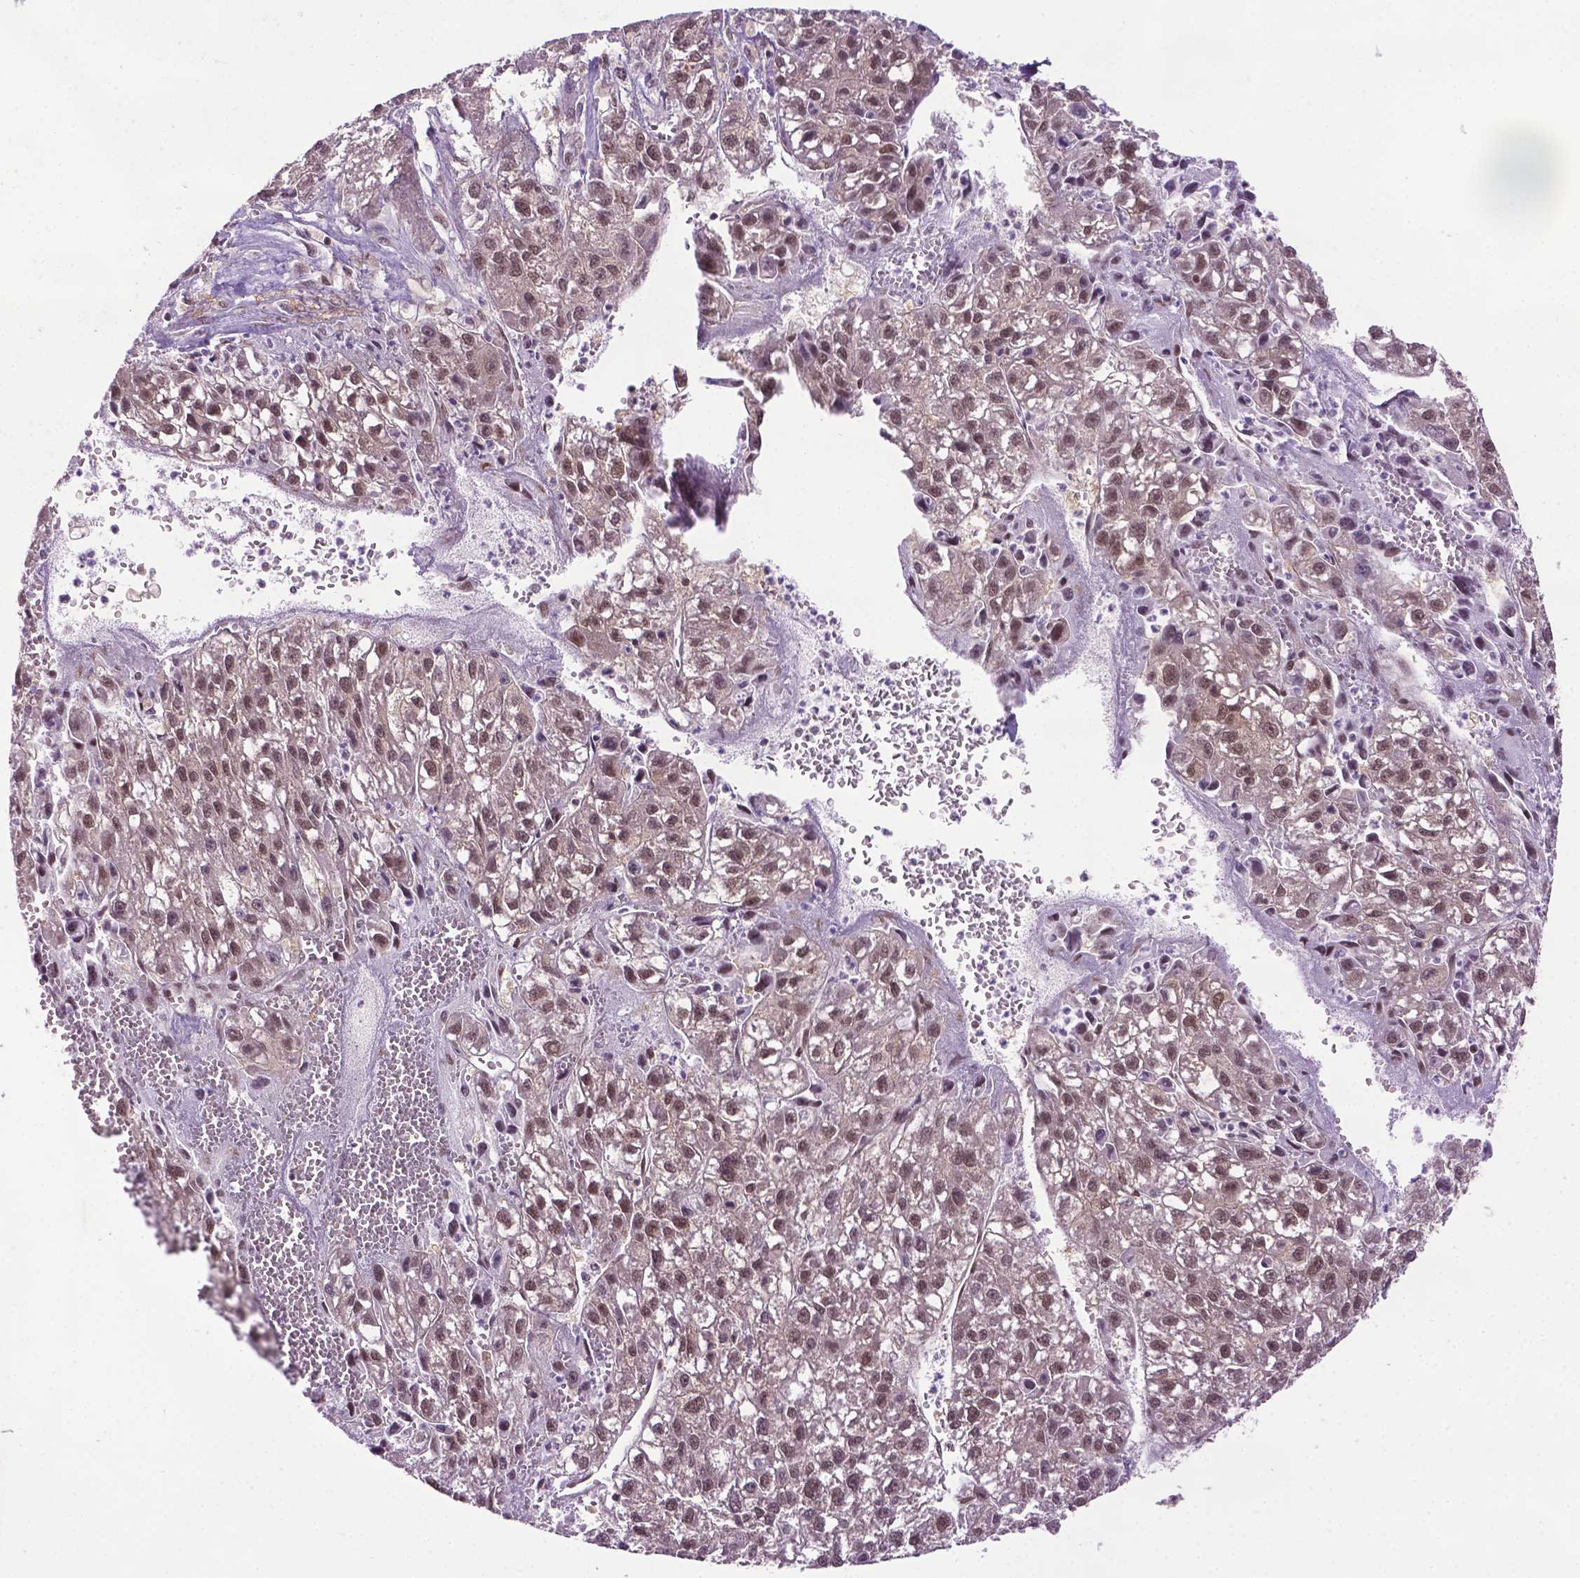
{"staining": {"intensity": "weak", "quantity": ">75%", "location": "cytoplasmic/membranous,nuclear"}, "tissue": "liver cancer", "cell_type": "Tumor cells", "image_type": "cancer", "snomed": [{"axis": "morphology", "description": "Carcinoma, Hepatocellular, NOS"}, {"axis": "topography", "description": "Liver"}], "caption": "Immunohistochemistry (IHC) staining of hepatocellular carcinoma (liver), which exhibits low levels of weak cytoplasmic/membranous and nuclear expression in about >75% of tumor cells indicating weak cytoplasmic/membranous and nuclear protein positivity. The staining was performed using DAB (brown) for protein detection and nuclei were counterstained in hematoxylin (blue).", "gene": "UBQLN4", "patient": {"sex": "female", "age": 70}}